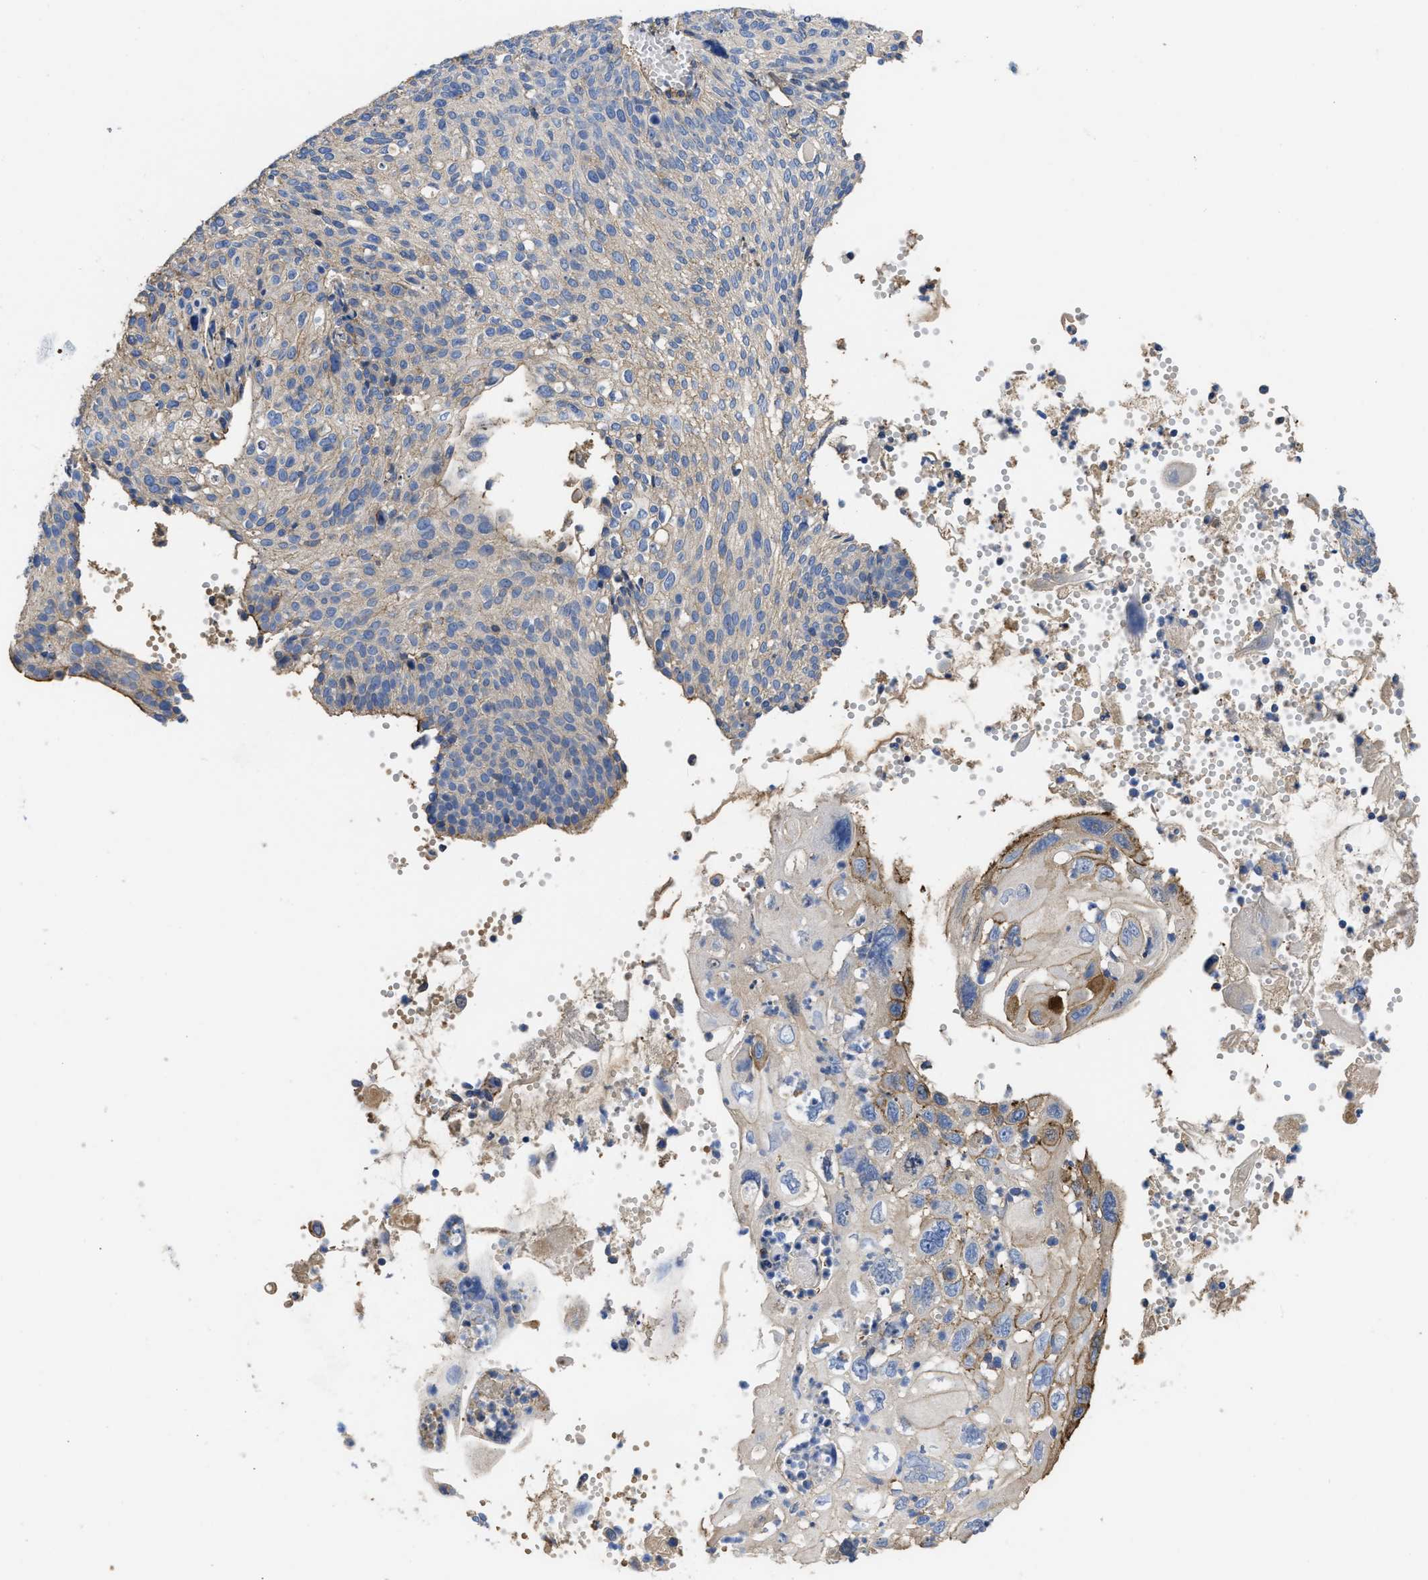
{"staining": {"intensity": "negative", "quantity": "none", "location": "none"}, "tissue": "cervical cancer", "cell_type": "Tumor cells", "image_type": "cancer", "snomed": [{"axis": "morphology", "description": "Squamous cell carcinoma, NOS"}, {"axis": "topography", "description": "Cervix"}], "caption": "Immunohistochemistry (IHC) of human cervical cancer (squamous cell carcinoma) reveals no expression in tumor cells.", "gene": "USP4", "patient": {"sex": "female", "age": 70}}